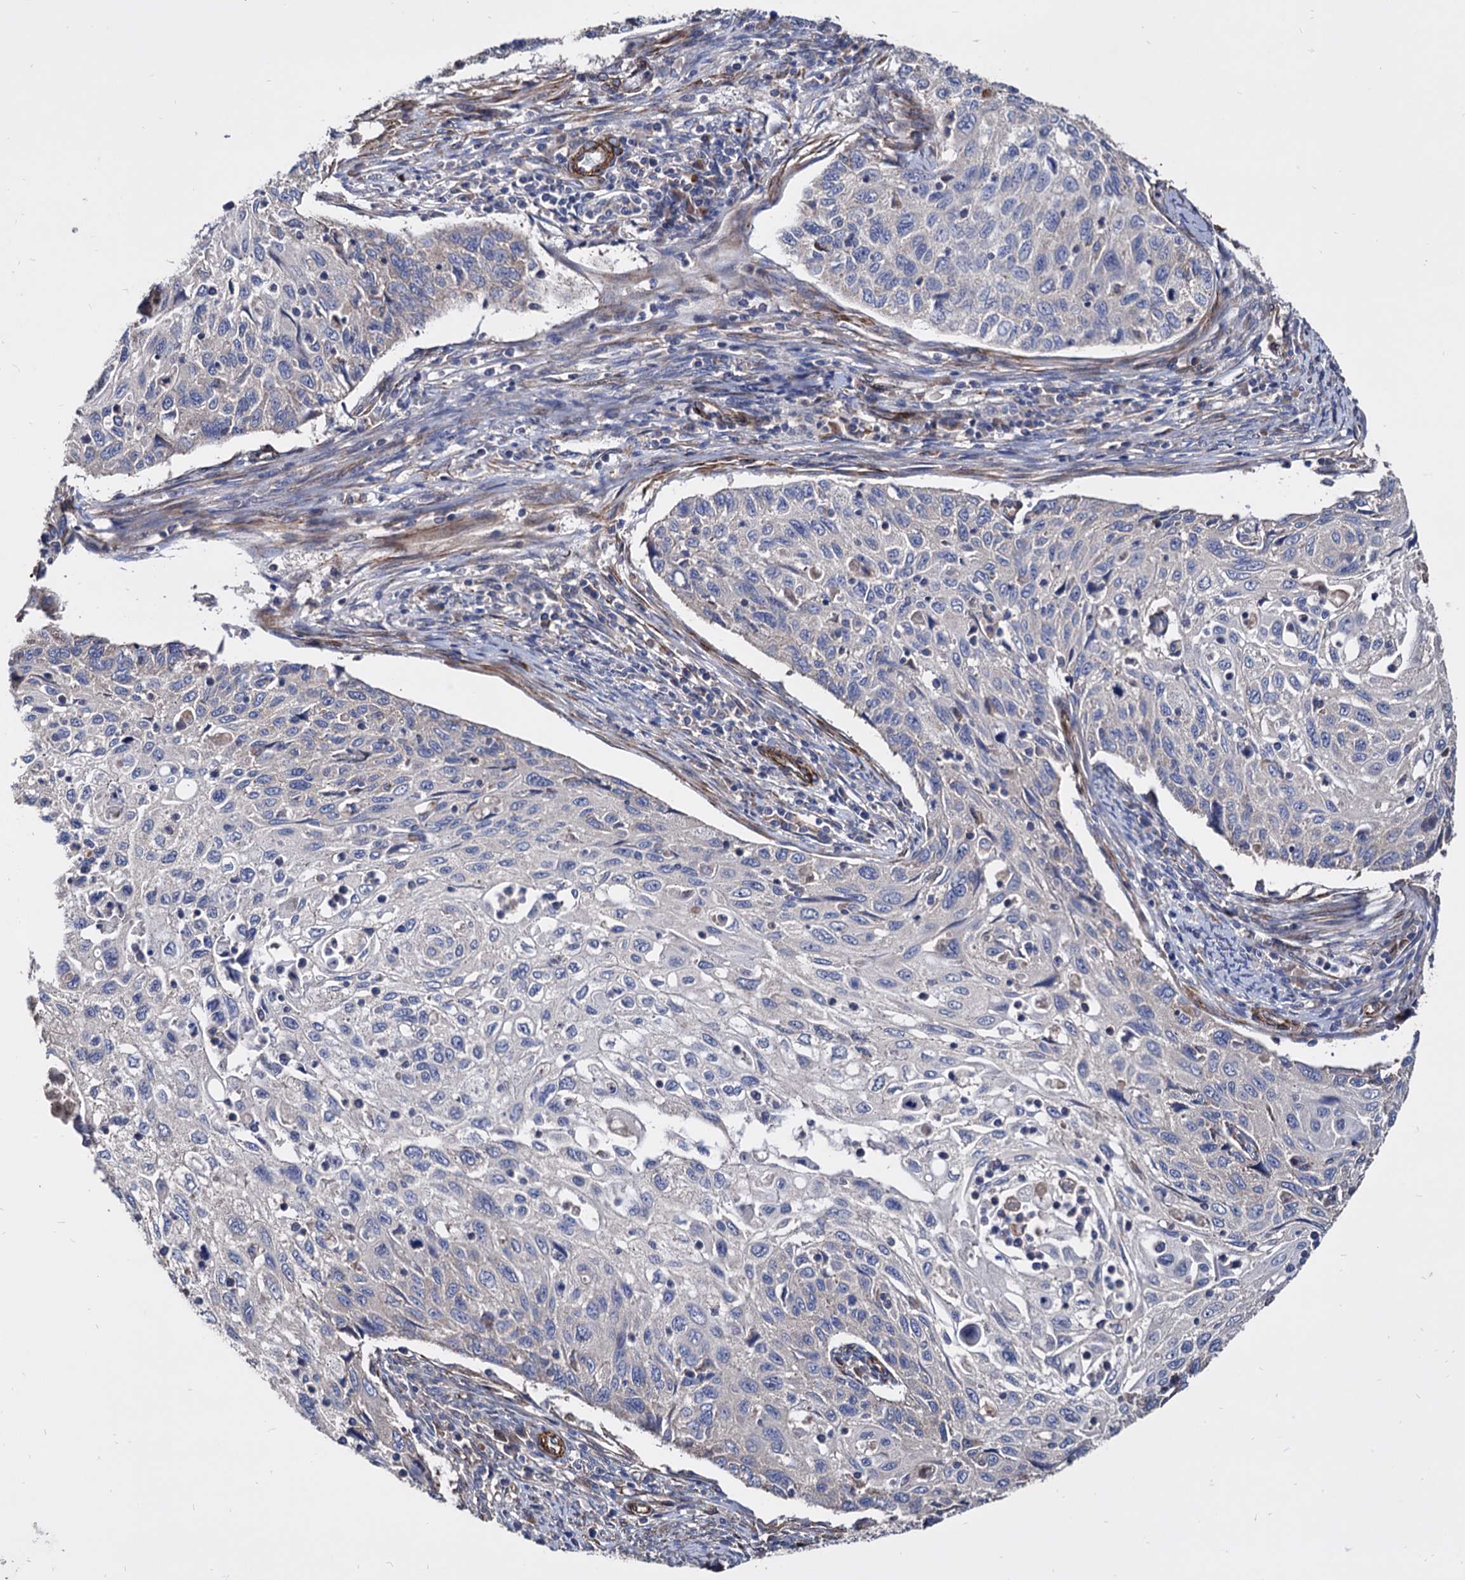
{"staining": {"intensity": "negative", "quantity": "none", "location": "none"}, "tissue": "cervical cancer", "cell_type": "Tumor cells", "image_type": "cancer", "snomed": [{"axis": "morphology", "description": "Squamous cell carcinoma, NOS"}, {"axis": "topography", "description": "Cervix"}], "caption": "A high-resolution micrograph shows immunohistochemistry staining of cervical squamous cell carcinoma, which reveals no significant expression in tumor cells. The staining was performed using DAB (3,3'-diaminobenzidine) to visualize the protein expression in brown, while the nuclei were stained in blue with hematoxylin (Magnification: 20x).", "gene": "WDR11", "patient": {"sex": "female", "age": 70}}